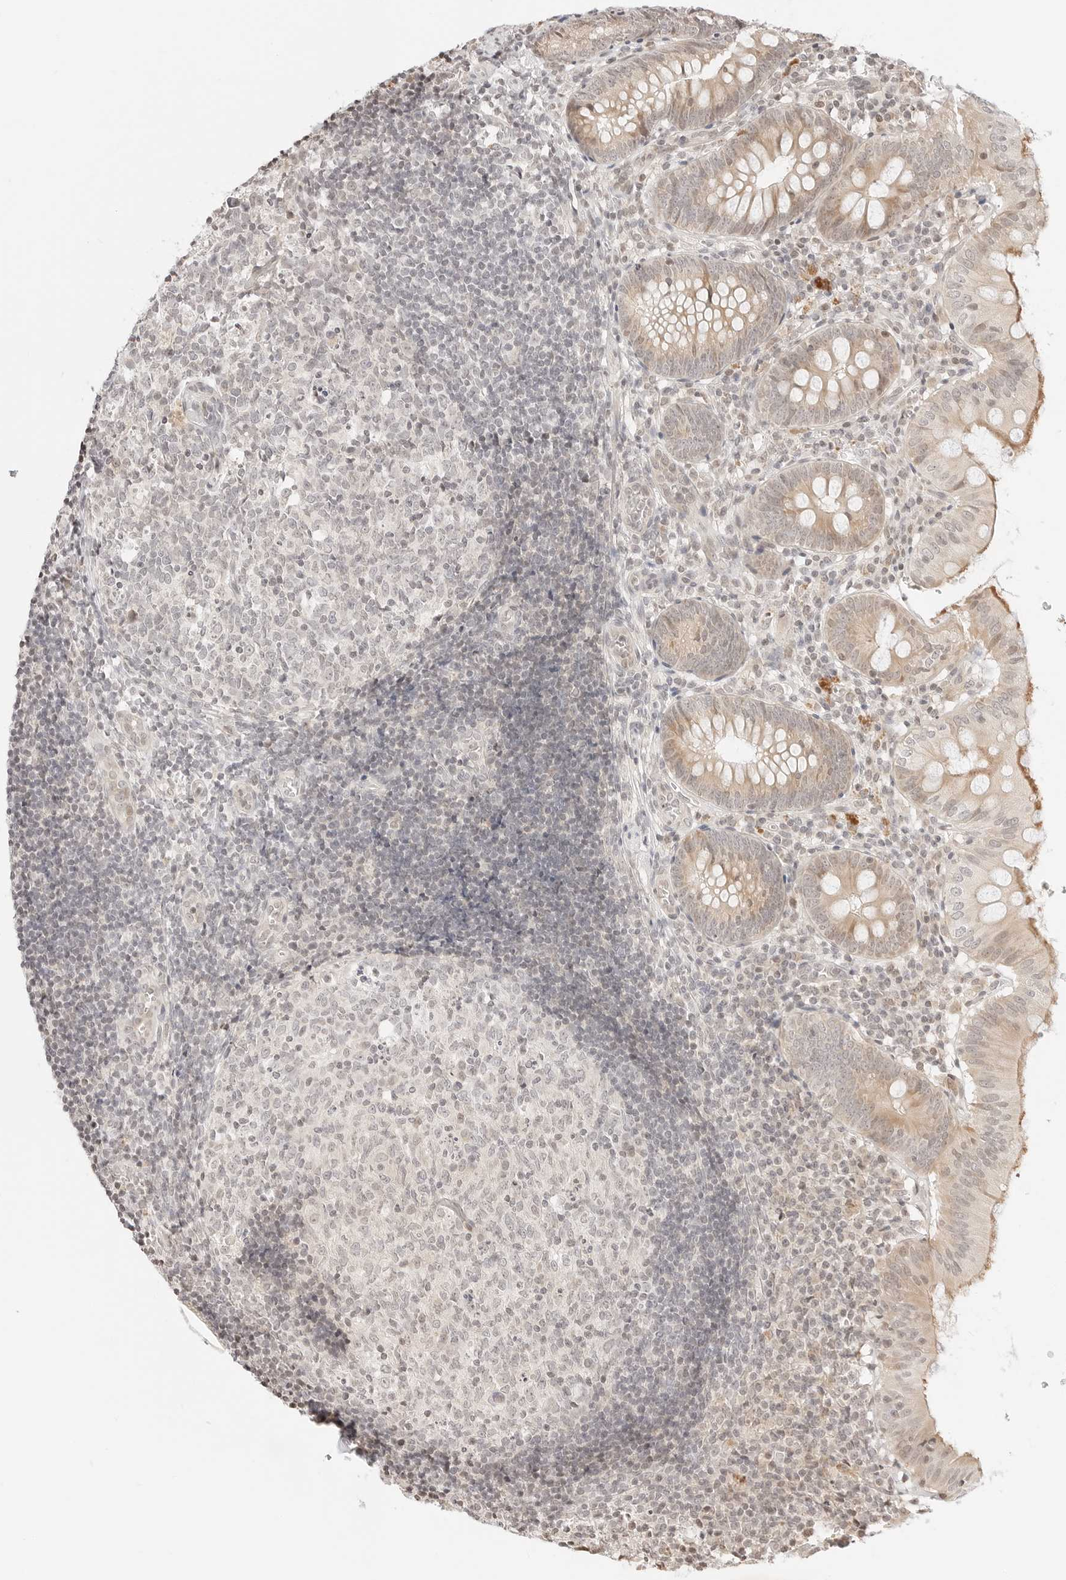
{"staining": {"intensity": "weak", "quantity": ">75%", "location": "cytoplasmic/membranous"}, "tissue": "appendix", "cell_type": "Glandular cells", "image_type": "normal", "snomed": [{"axis": "morphology", "description": "Normal tissue, NOS"}, {"axis": "topography", "description": "Appendix"}], "caption": "A brown stain highlights weak cytoplasmic/membranous expression of a protein in glandular cells of benign appendix. (IHC, brightfield microscopy, high magnification).", "gene": "RPS6KL1", "patient": {"sex": "male", "age": 8}}